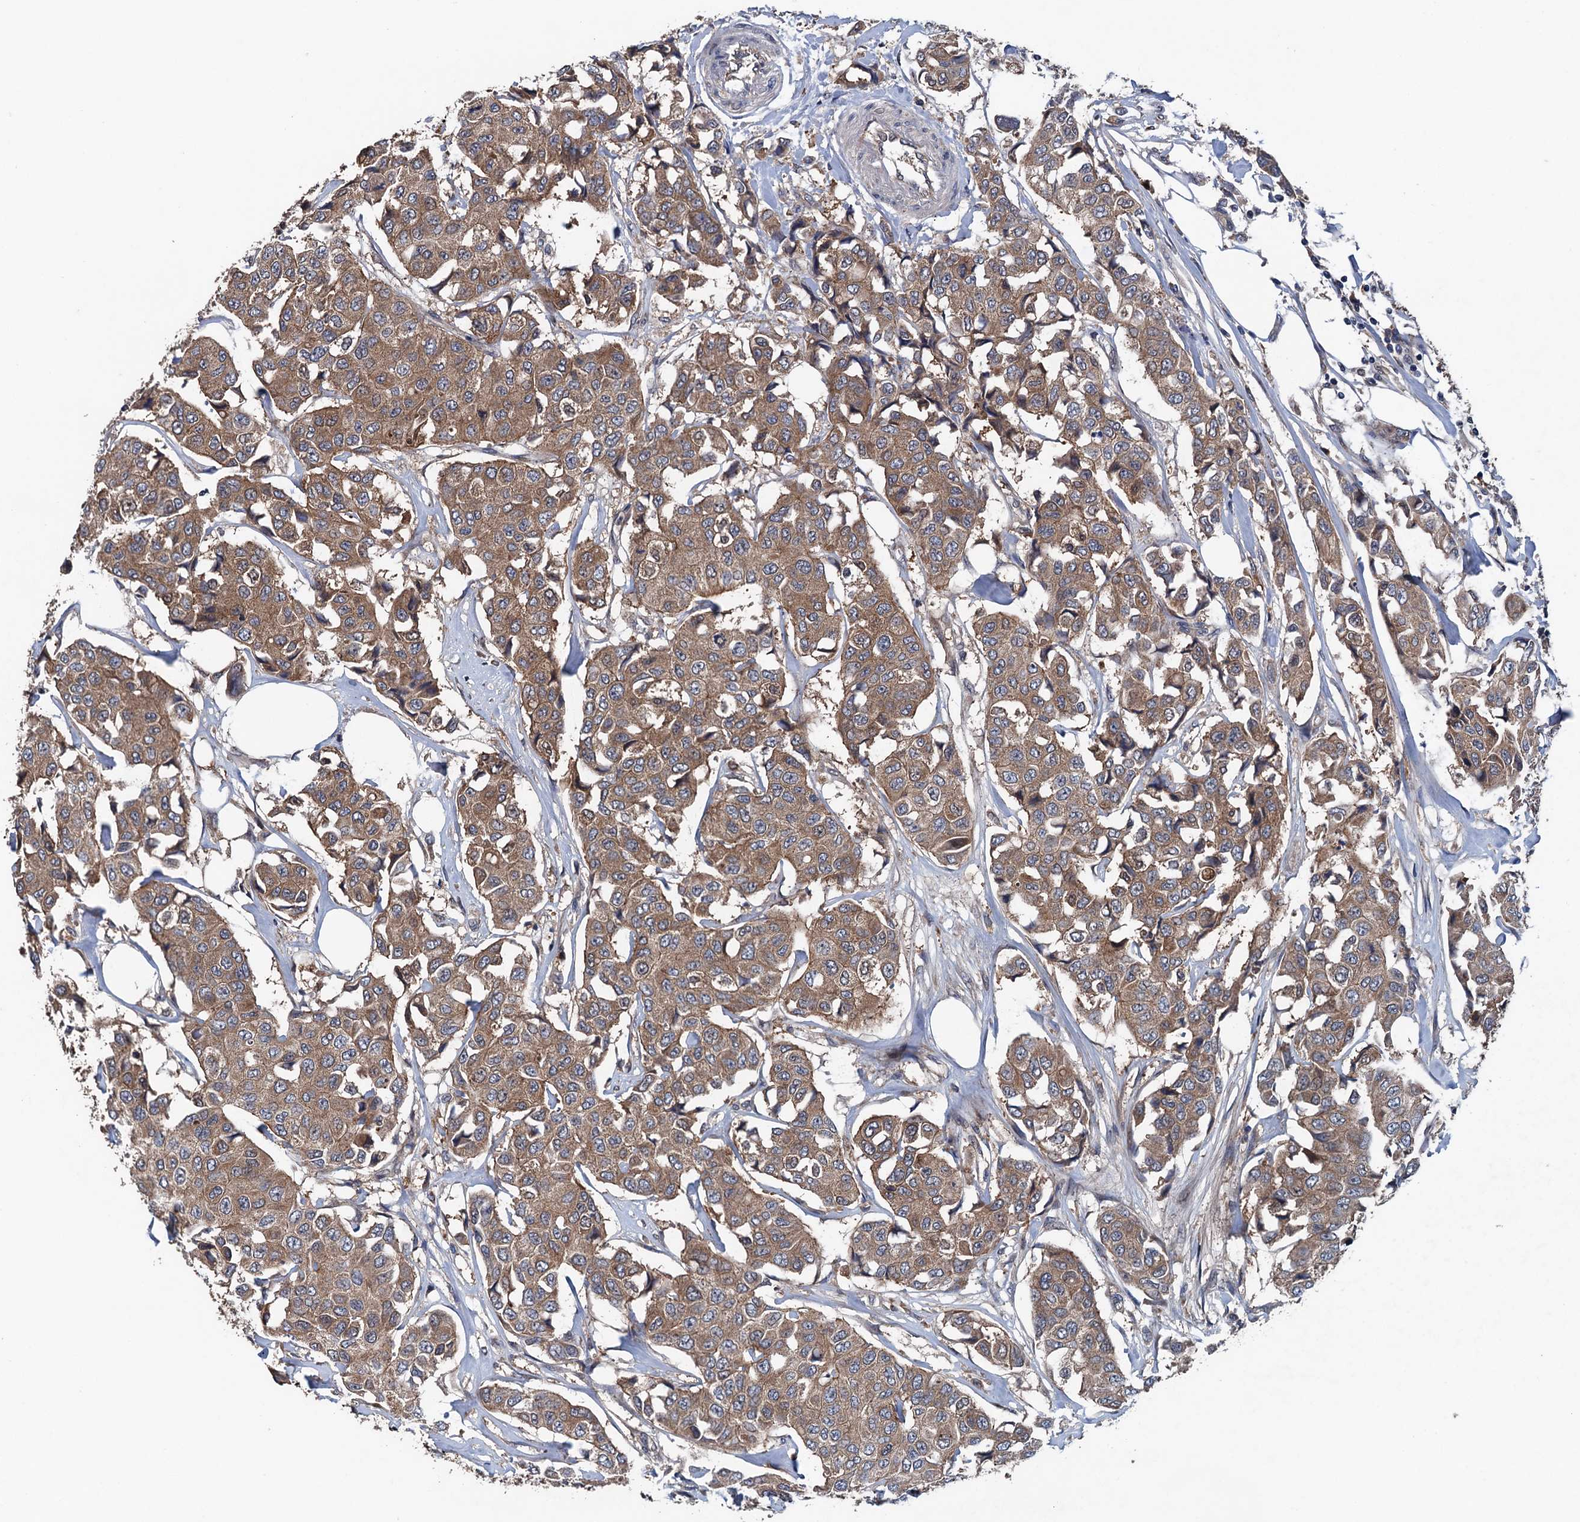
{"staining": {"intensity": "moderate", "quantity": ">75%", "location": "cytoplasmic/membranous"}, "tissue": "breast cancer", "cell_type": "Tumor cells", "image_type": "cancer", "snomed": [{"axis": "morphology", "description": "Duct carcinoma"}, {"axis": "topography", "description": "Breast"}], "caption": "Breast invasive ductal carcinoma stained for a protein displays moderate cytoplasmic/membranous positivity in tumor cells. (IHC, brightfield microscopy, high magnification).", "gene": "BLTP3B", "patient": {"sex": "female", "age": 80}}